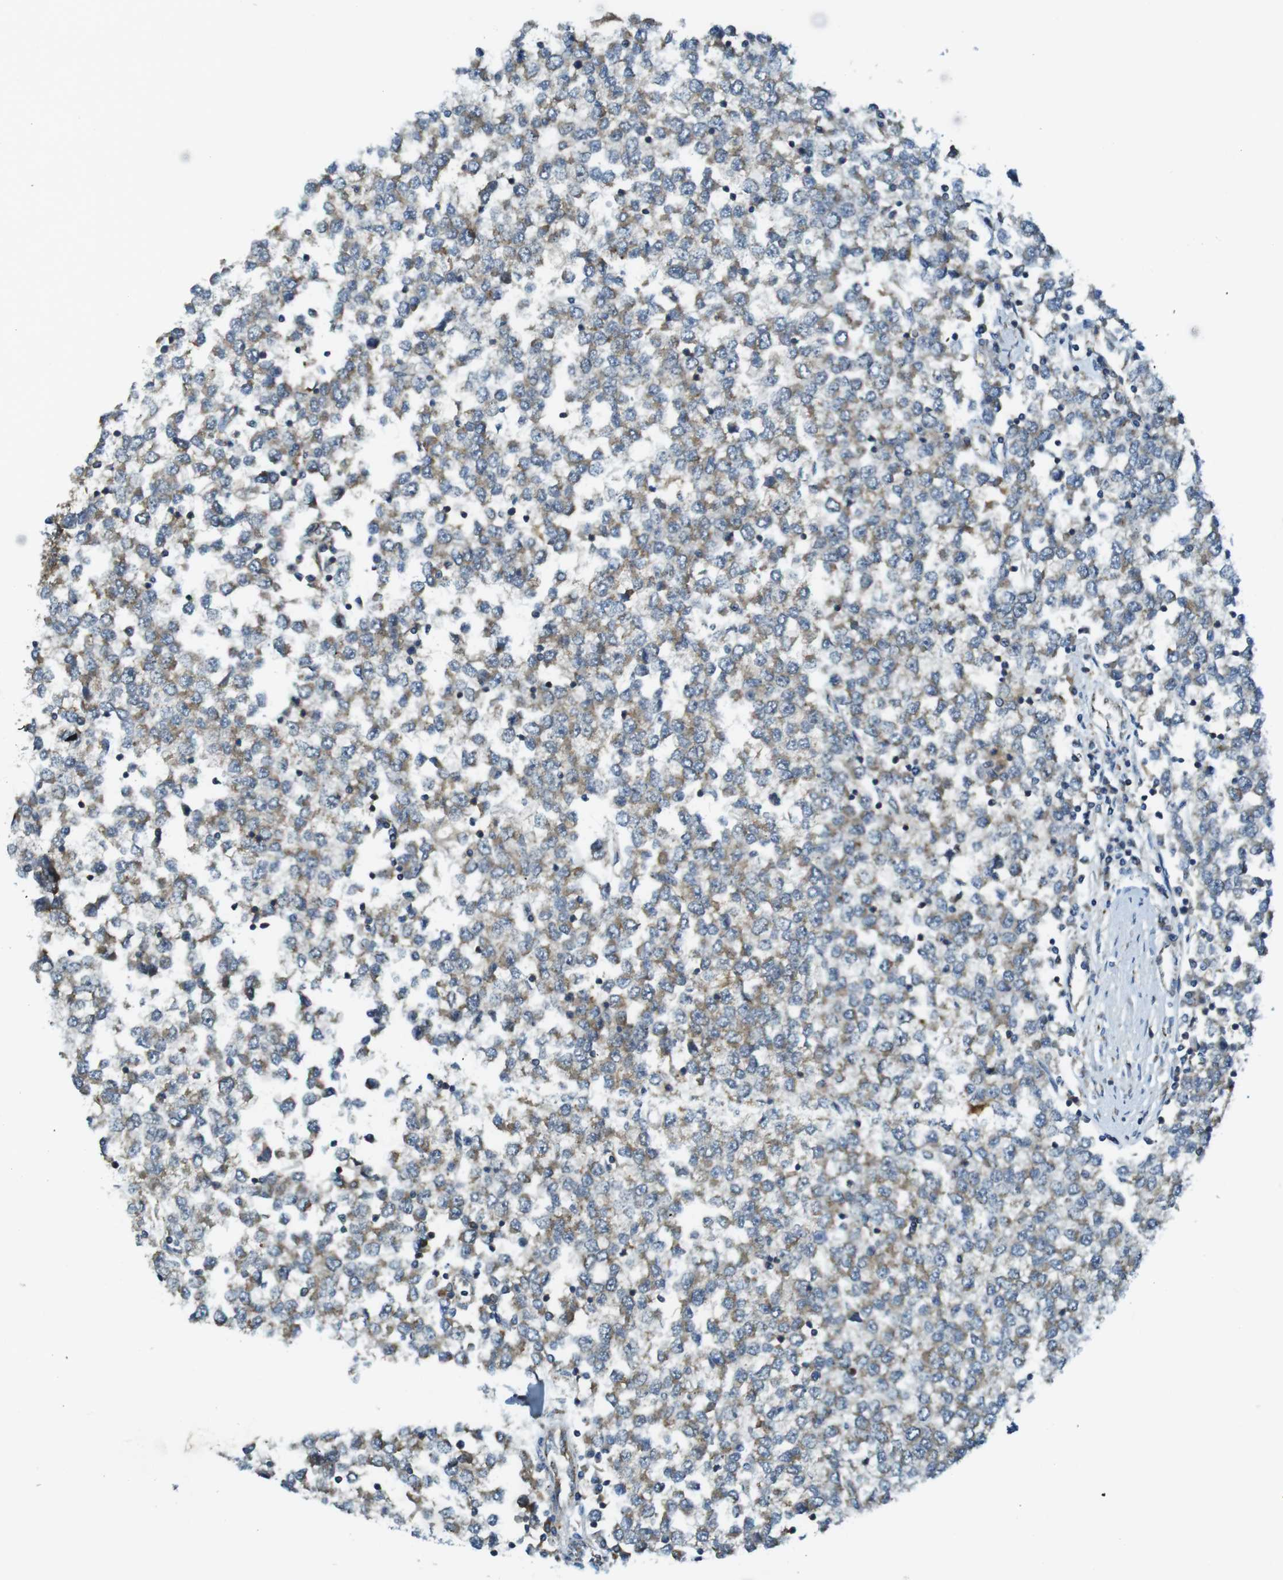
{"staining": {"intensity": "weak", "quantity": ">75%", "location": "cytoplasmic/membranous"}, "tissue": "testis cancer", "cell_type": "Tumor cells", "image_type": "cancer", "snomed": [{"axis": "morphology", "description": "Seminoma, NOS"}, {"axis": "topography", "description": "Testis"}], "caption": "This photomicrograph demonstrates immunohistochemistry (IHC) staining of human seminoma (testis), with low weak cytoplasmic/membranous staining in about >75% of tumor cells.", "gene": "BRI3BP", "patient": {"sex": "male", "age": 65}}